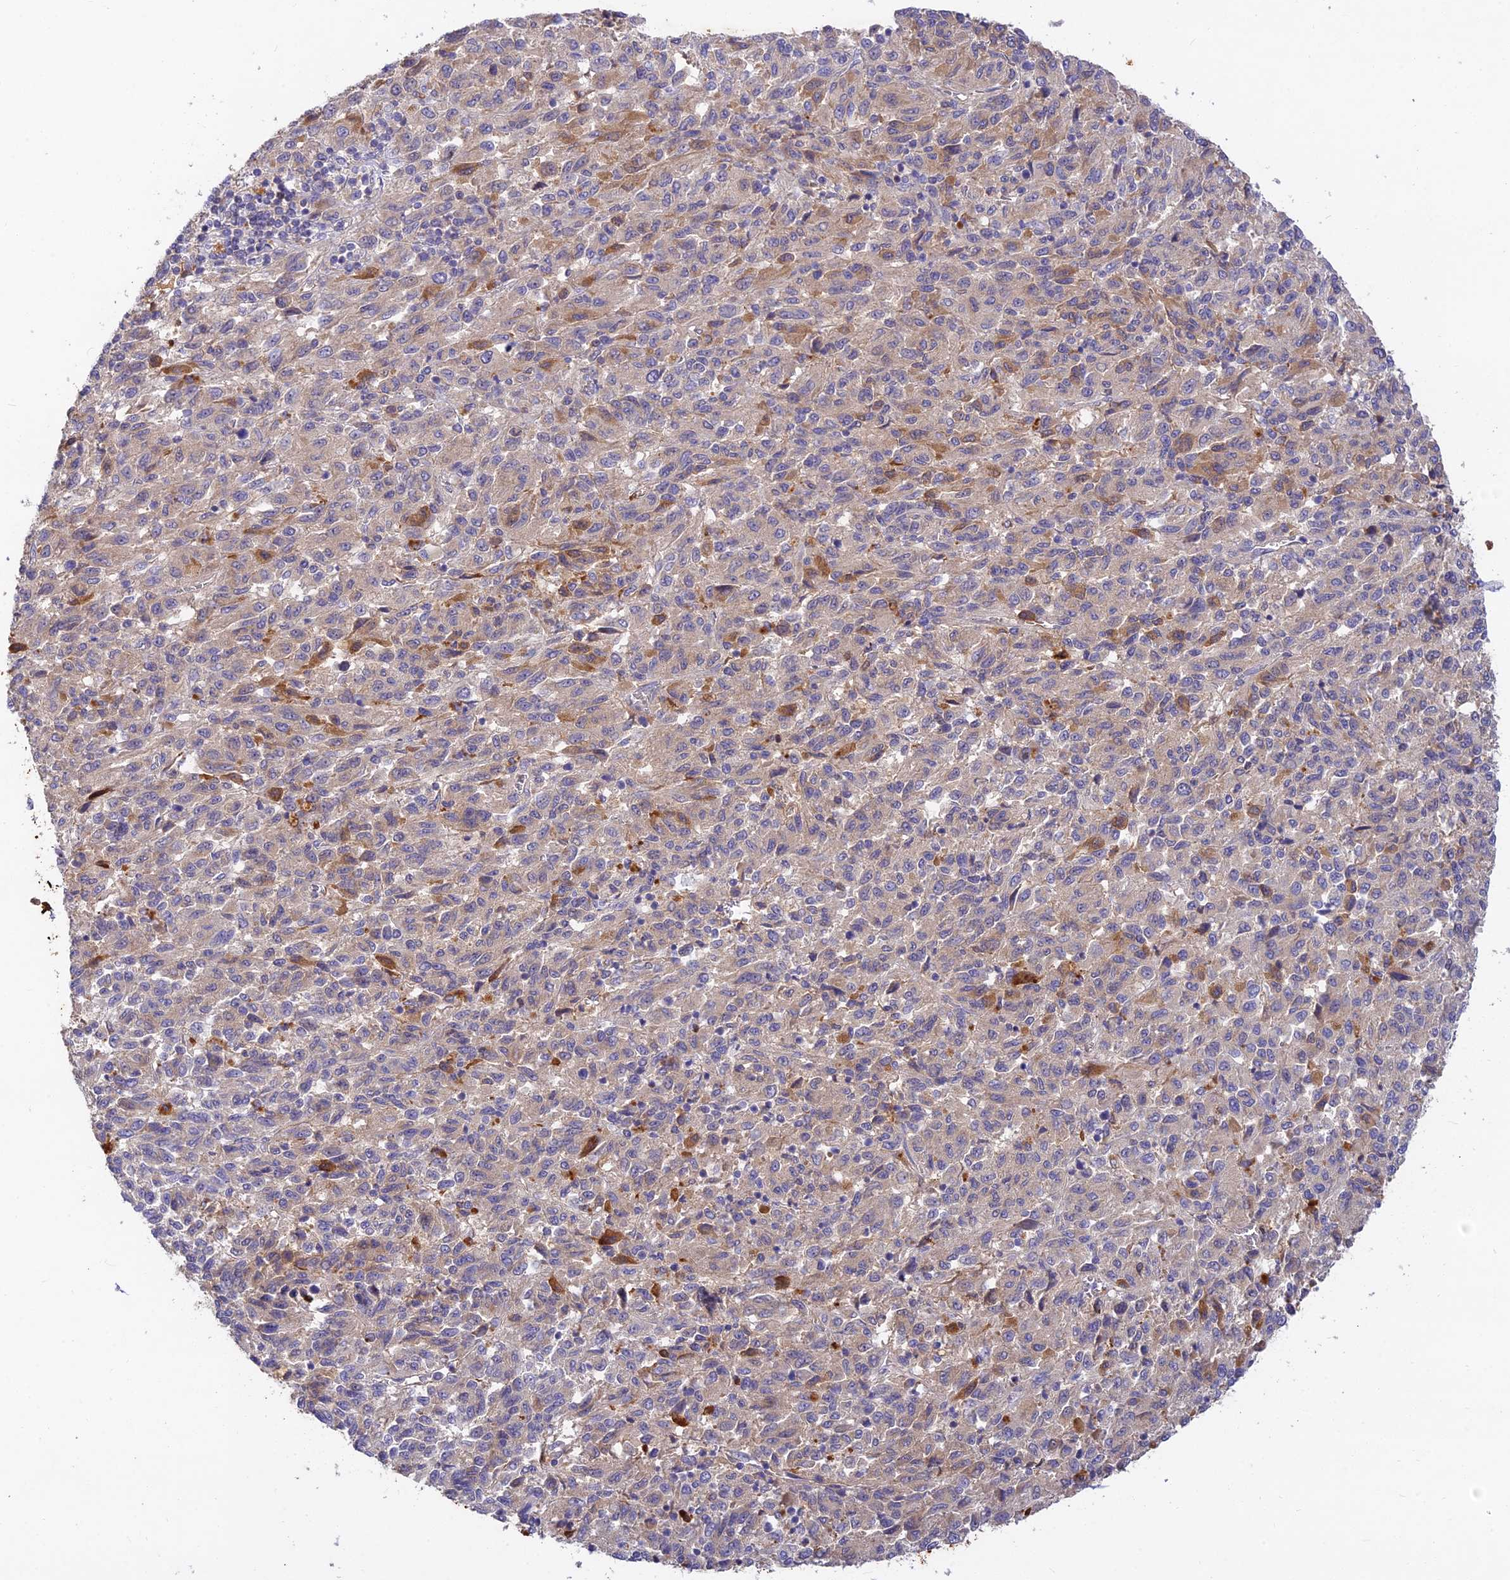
{"staining": {"intensity": "weak", "quantity": "25%-75%", "location": "cytoplasmic/membranous"}, "tissue": "melanoma", "cell_type": "Tumor cells", "image_type": "cancer", "snomed": [{"axis": "morphology", "description": "Malignant melanoma, Metastatic site"}, {"axis": "topography", "description": "Lung"}], "caption": "Immunohistochemistry micrograph of neoplastic tissue: human malignant melanoma (metastatic site) stained using immunohistochemistry (IHC) displays low levels of weak protein expression localized specifically in the cytoplasmic/membranous of tumor cells, appearing as a cytoplasmic/membranous brown color.", "gene": "ACSM5", "patient": {"sex": "male", "age": 64}}